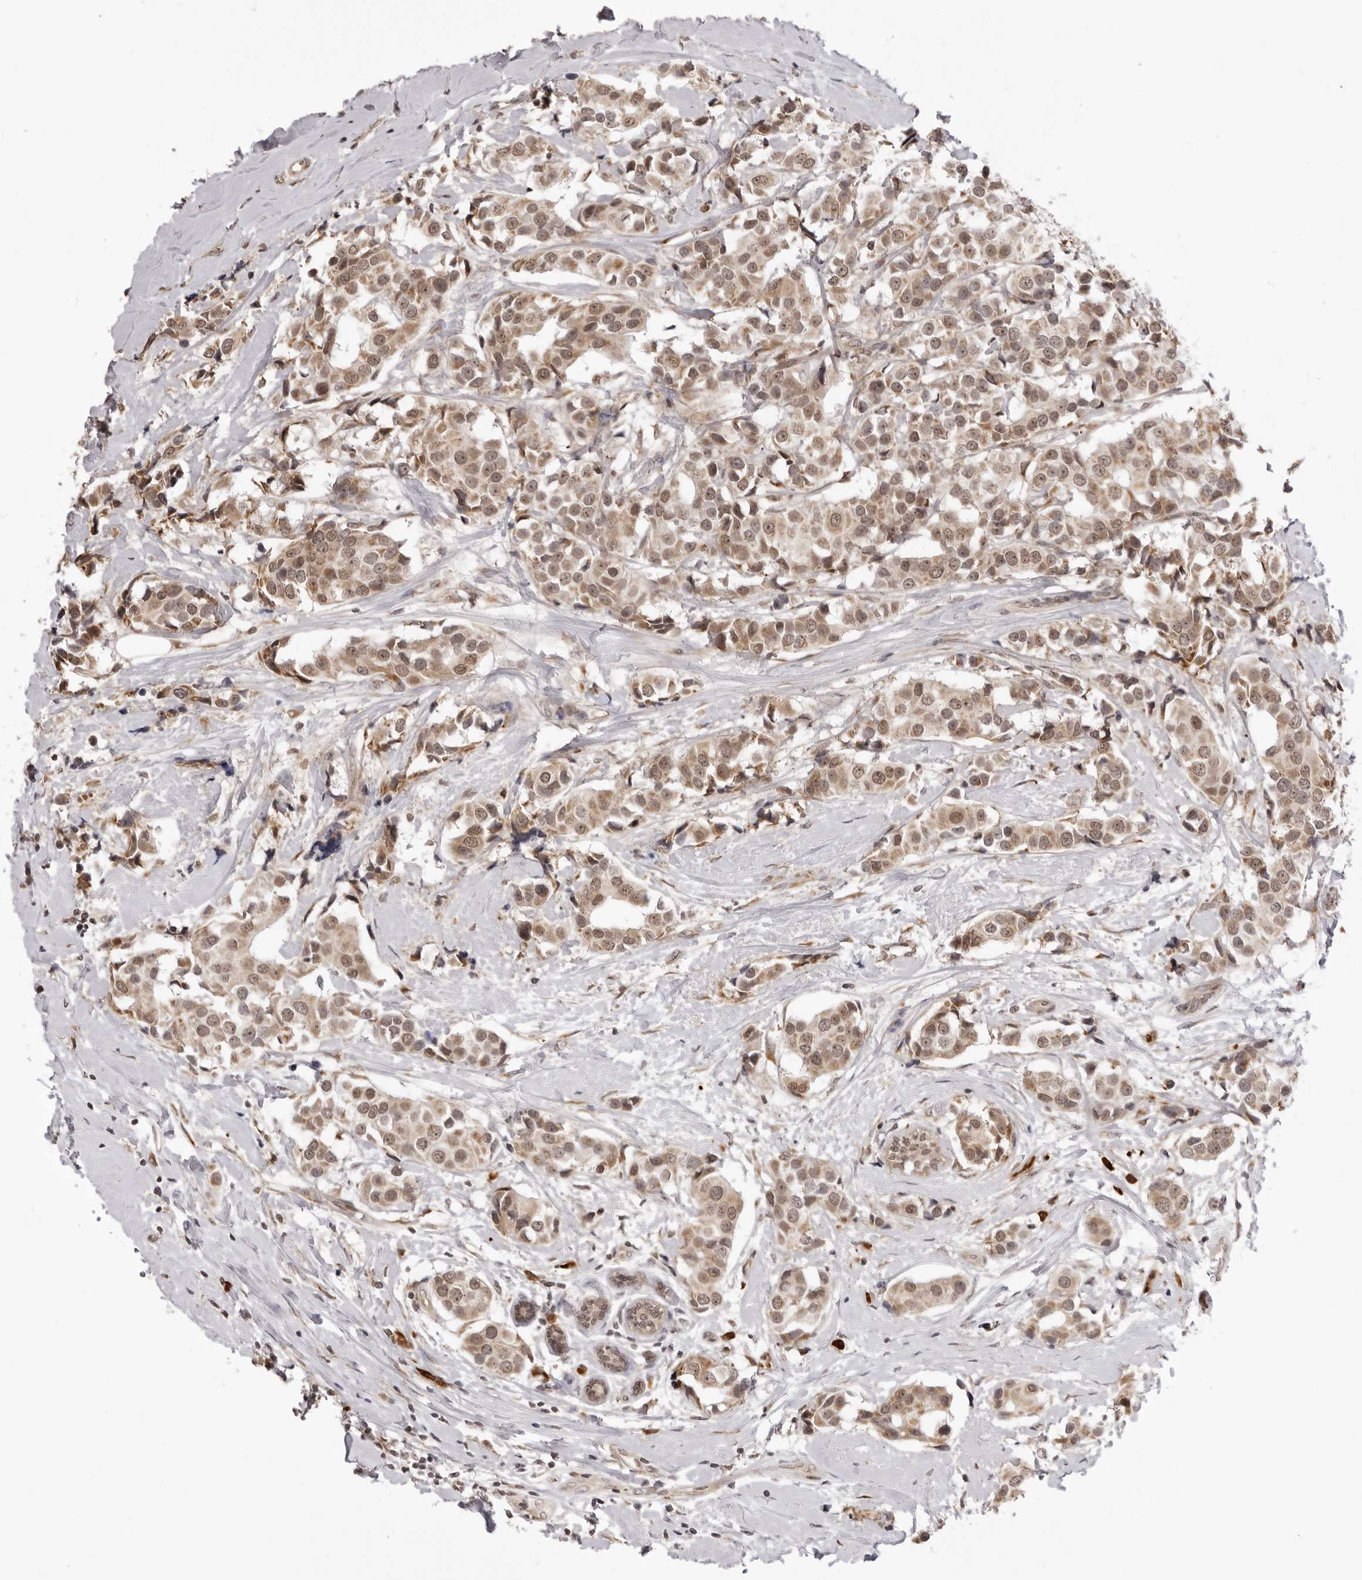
{"staining": {"intensity": "moderate", "quantity": ">75%", "location": "cytoplasmic/membranous,nuclear"}, "tissue": "breast cancer", "cell_type": "Tumor cells", "image_type": "cancer", "snomed": [{"axis": "morphology", "description": "Normal tissue, NOS"}, {"axis": "morphology", "description": "Duct carcinoma"}, {"axis": "topography", "description": "Breast"}], "caption": "A medium amount of moderate cytoplasmic/membranous and nuclear expression is identified in approximately >75% of tumor cells in intraductal carcinoma (breast) tissue.", "gene": "ZC3H11A", "patient": {"sex": "female", "age": 39}}